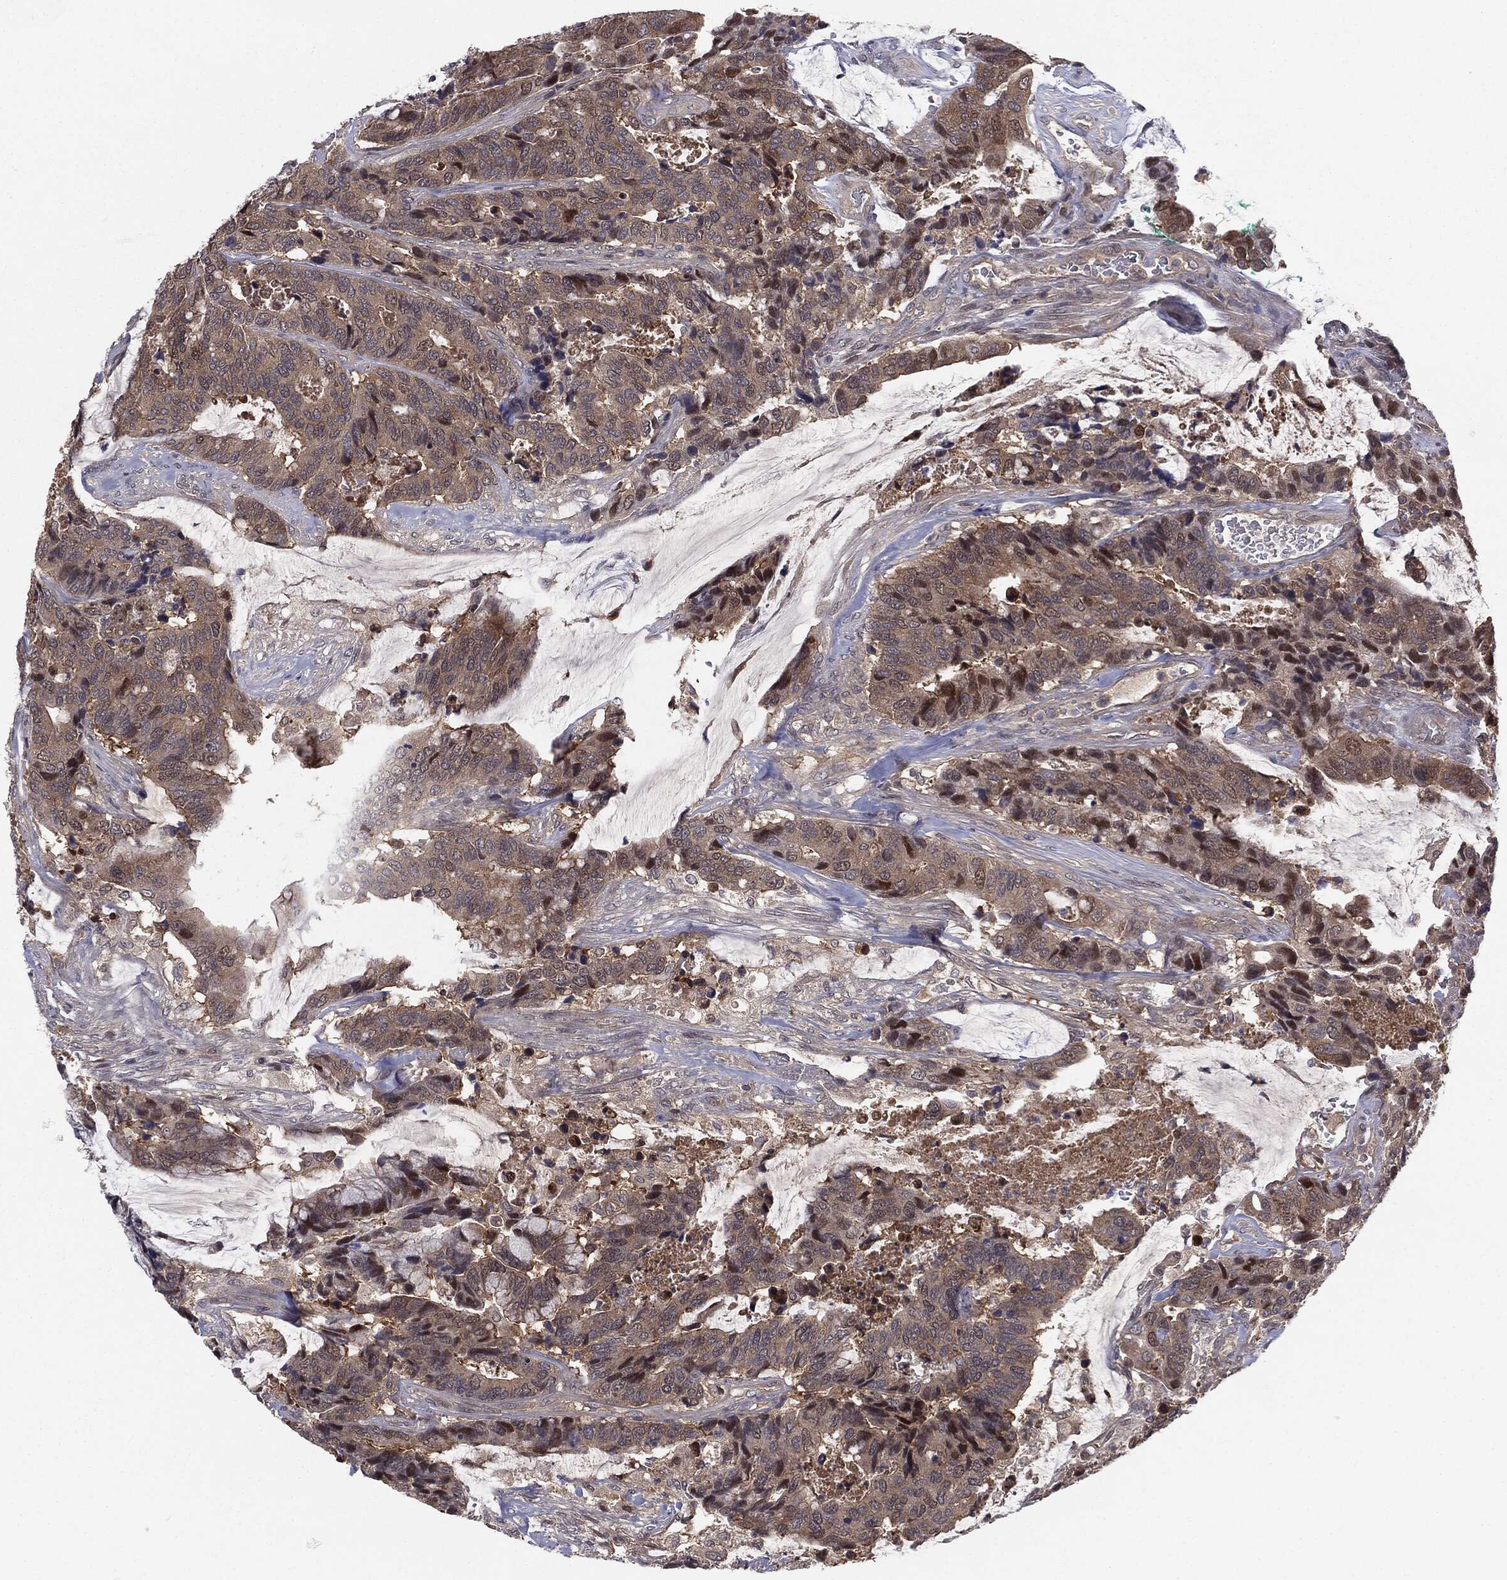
{"staining": {"intensity": "weak", "quantity": ">75%", "location": "cytoplasmic/membranous"}, "tissue": "colorectal cancer", "cell_type": "Tumor cells", "image_type": "cancer", "snomed": [{"axis": "morphology", "description": "Adenocarcinoma, NOS"}, {"axis": "topography", "description": "Rectum"}], "caption": "Immunohistochemical staining of colorectal cancer (adenocarcinoma) exhibits weak cytoplasmic/membranous protein staining in approximately >75% of tumor cells.", "gene": "KRT7", "patient": {"sex": "female", "age": 59}}